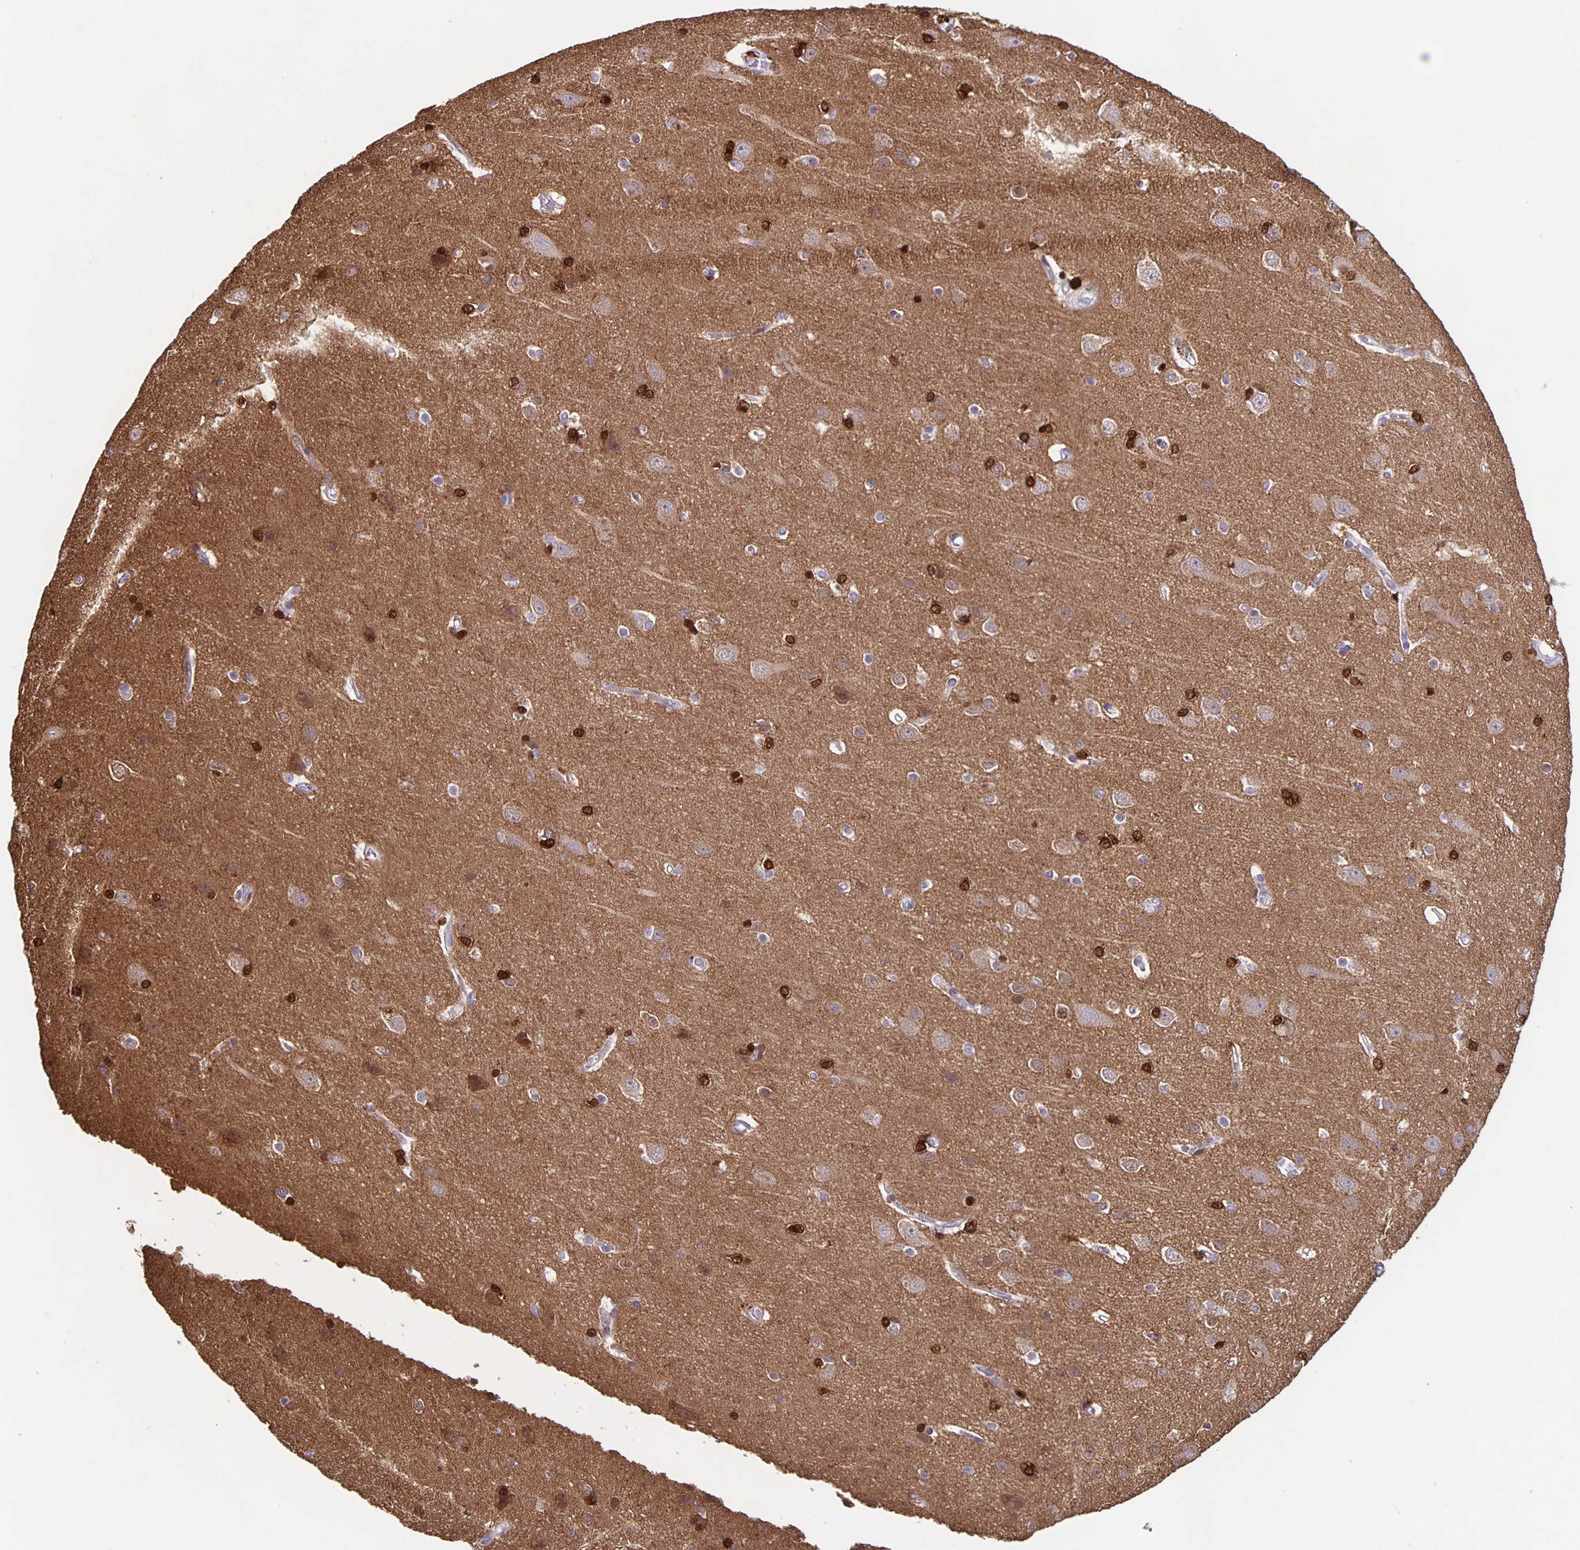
{"staining": {"intensity": "moderate", "quantity": "<25%", "location": "cytoplasmic/membranous"}, "tissue": "cerebral cortex", "cell_type": "Endothelial cells", "image_type": "normal", "snomed": [{"axis": "morphology", "description": "Normal tissue, NOS"}, {"axis": "topography", "description": "Cerebral cortex"}], "caption": "Protein expression analysis of benign human cerebral cortex reveals moderate cytoplasmic/membranous expression in approximately <25% of endothelial cells. Nuclei are stained in blue.", "gene": "TPPP", "patient": {"sex": "male", "age": 37}}